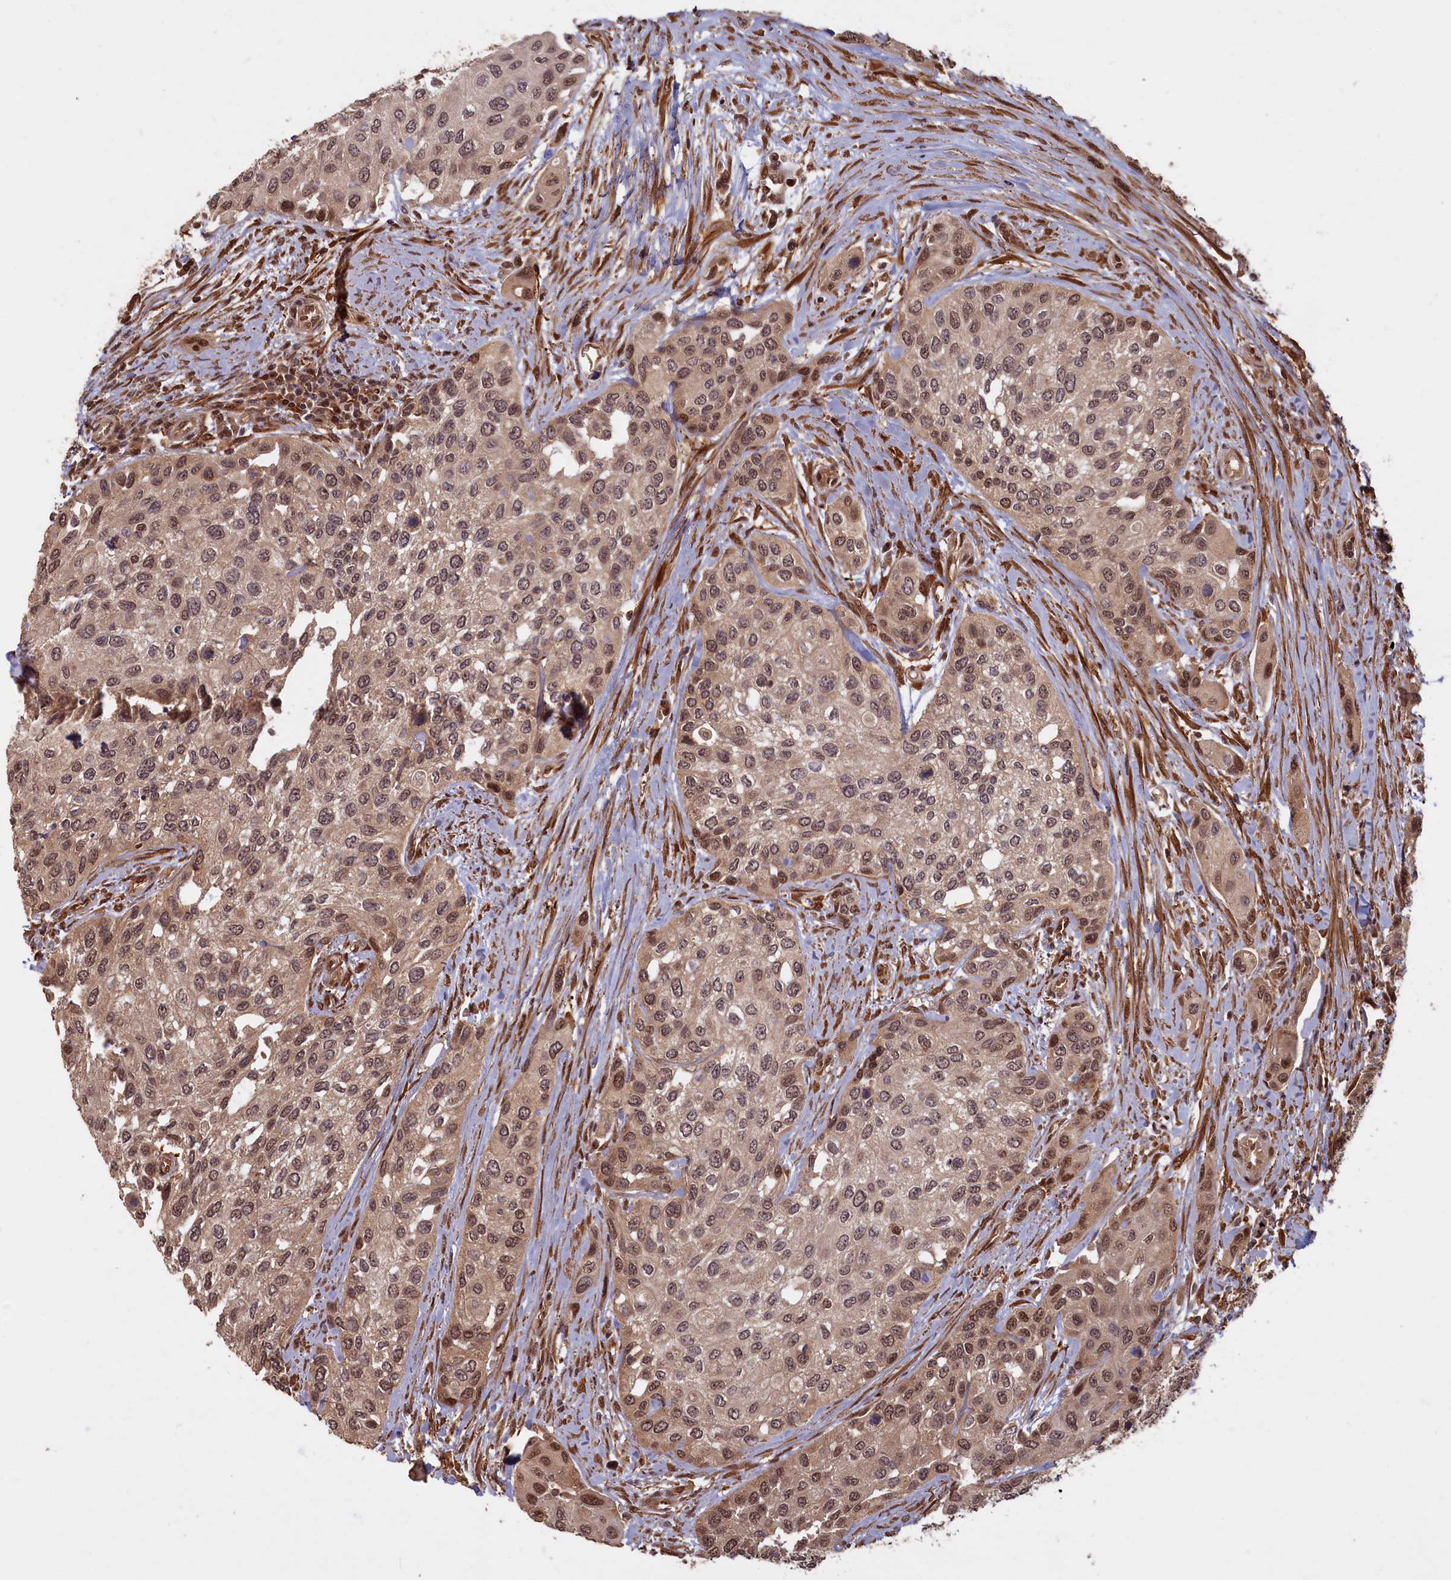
{"staining": {"intensity": "moderate", "quantity": ">75%", "location": "nuclear"}, "tissue": "urothelial cancer", "cell_type": "Tumor cells", "image_type": "cancer", "snomed": [{"axis": "morphology", "description": "Normal tissue, NOS"}, {"axis": "morphology", "description": "Urothelial carcinoma, High grade"}, {"axis": "topography", "description": "Vascular tissue"}, {"axis": "topography", "description": "Urinary bladder"}], "caption": "Urothelial cancer stained with a protein marker displays moderate staining in tumor cells.", "gene": "HIF3A", "patient": {"sex": "female", "age": 56}}